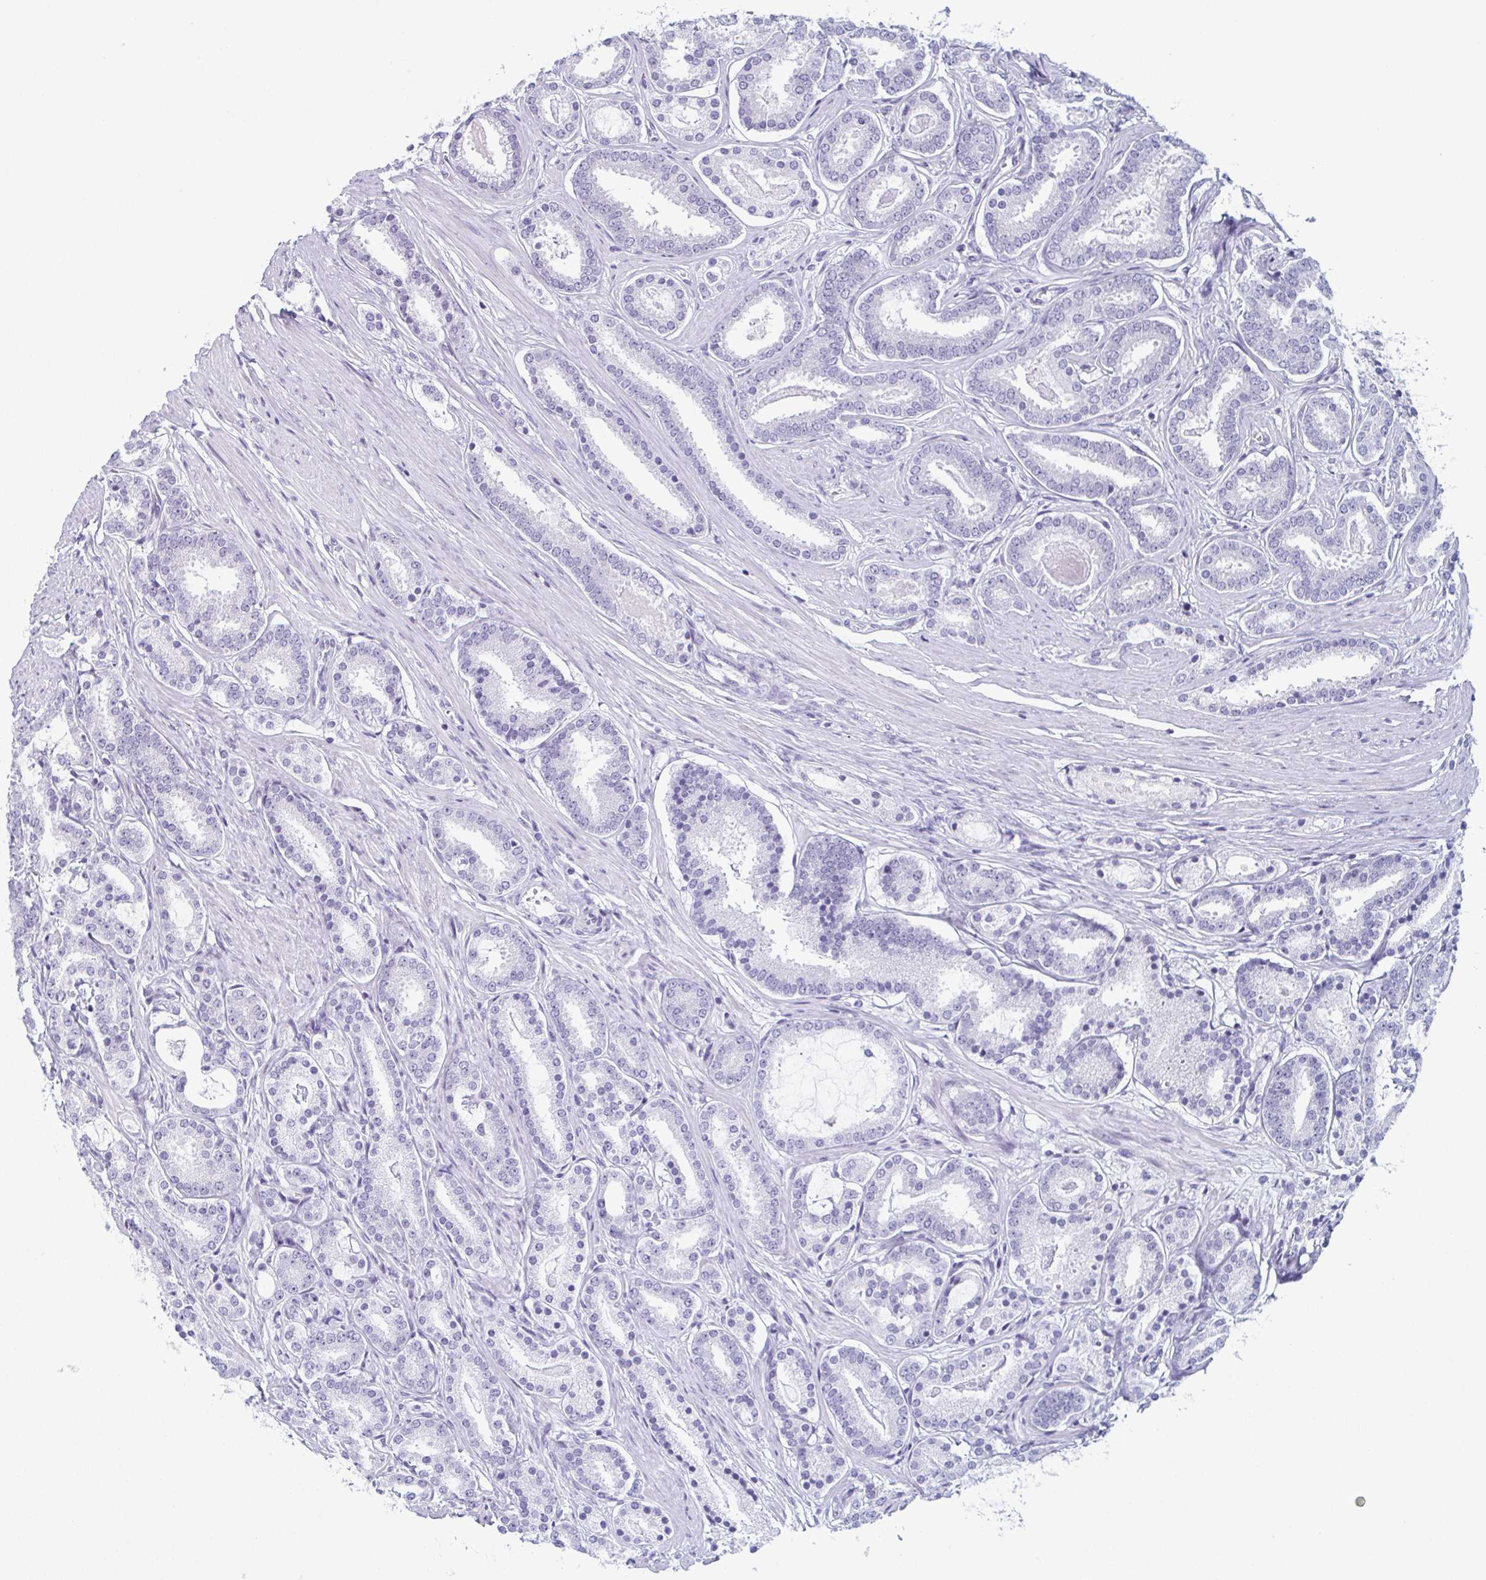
{"staining": {"intensity": "negative", "quantity": "none", "location": "none"}, "tissue": "prostate cancer", "cell_type": "Tumor cells", "image_type": "cancer", "snomed": [{"axis": "morphology", "description": "Adenocarcinoma, High grade"}, {"axis": "topography", "description": "Prostate"}], "caption": "Immunohistochemistry (IHC) of human high-grade adenocarcinoma (prostate) reveals no positivity in tumor cells. (DAB immunohistochemistry visualized using brightfield microscopy, high magnification).", "gene": "ENKUR", "patient": {"sex": "male", "age": 63}}